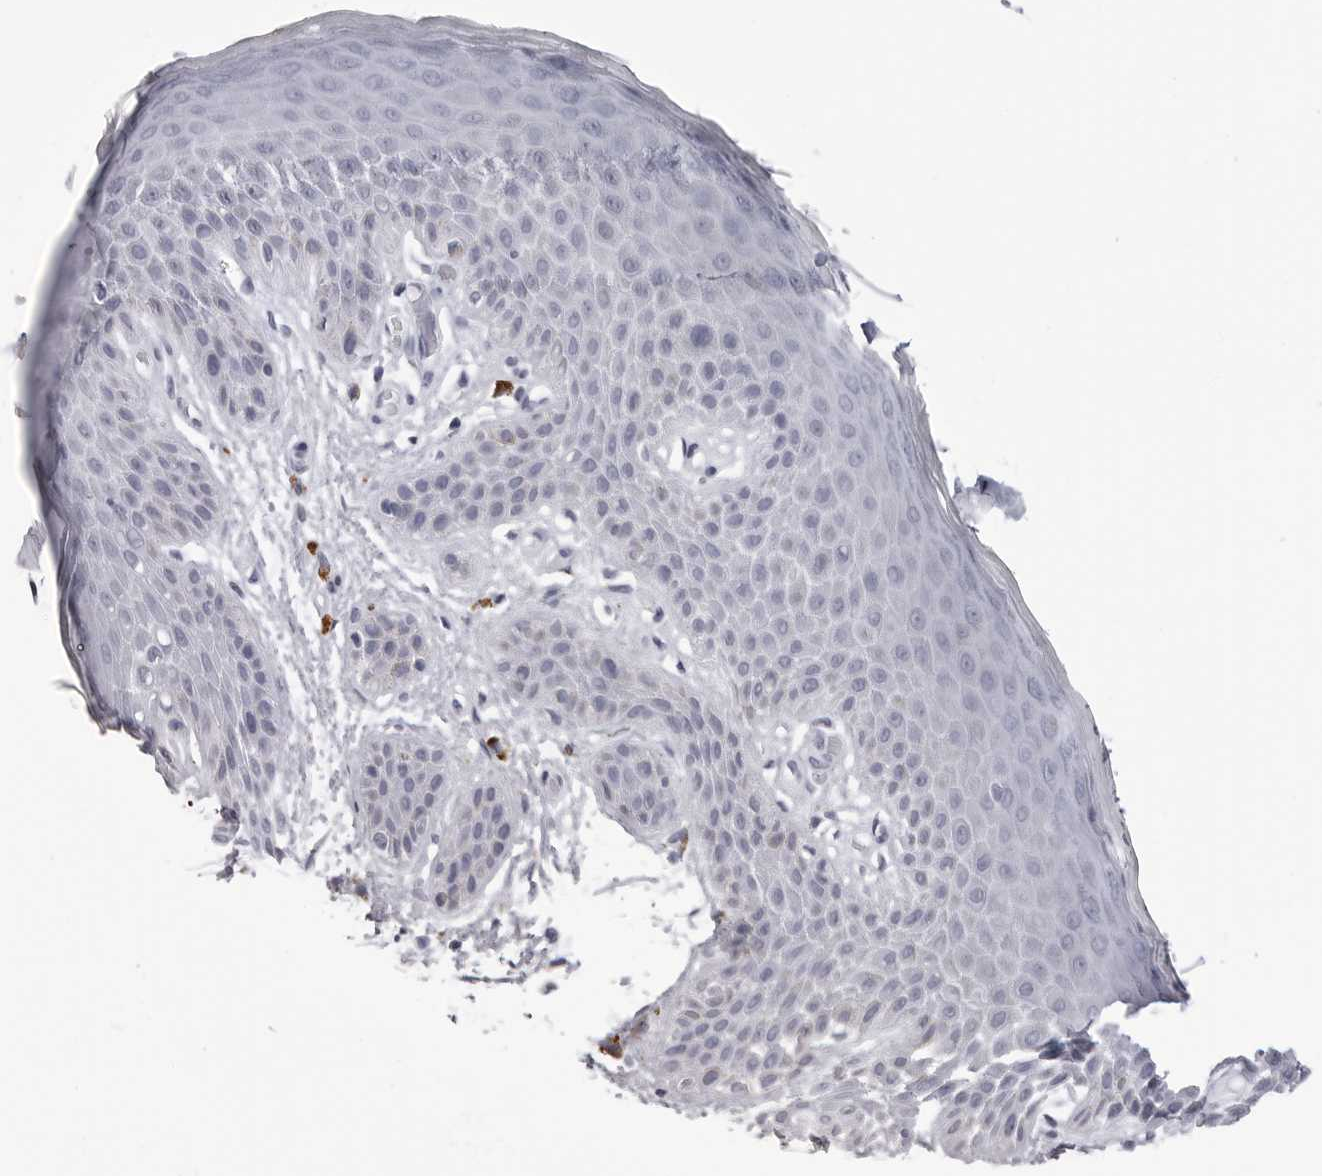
{"staining": {"intensity": "moderate", "quantity": "<25%", "location": "cytoplasmic/membranous"}, "tissue": "skin", "cell_type": "Epidermal cells", "image_type": "normal", "snomed": [{"axis": "morphology", "description": "Normal tissue, NOS"}, {"axis": "topography", "description": "Anal"}], "caption": "An image of skin stained for a protein exhibits moderate cytoplasmic/membranous brown staining in epidermal cells. The staining was performed using DAB (3,3'-diaminobenzidine), with brown indicating positive protein expression. Nuclei are stained blue with hematoxylin.", "gene": "LGALS4", "patient": {"sex": "male", "age": 74}}